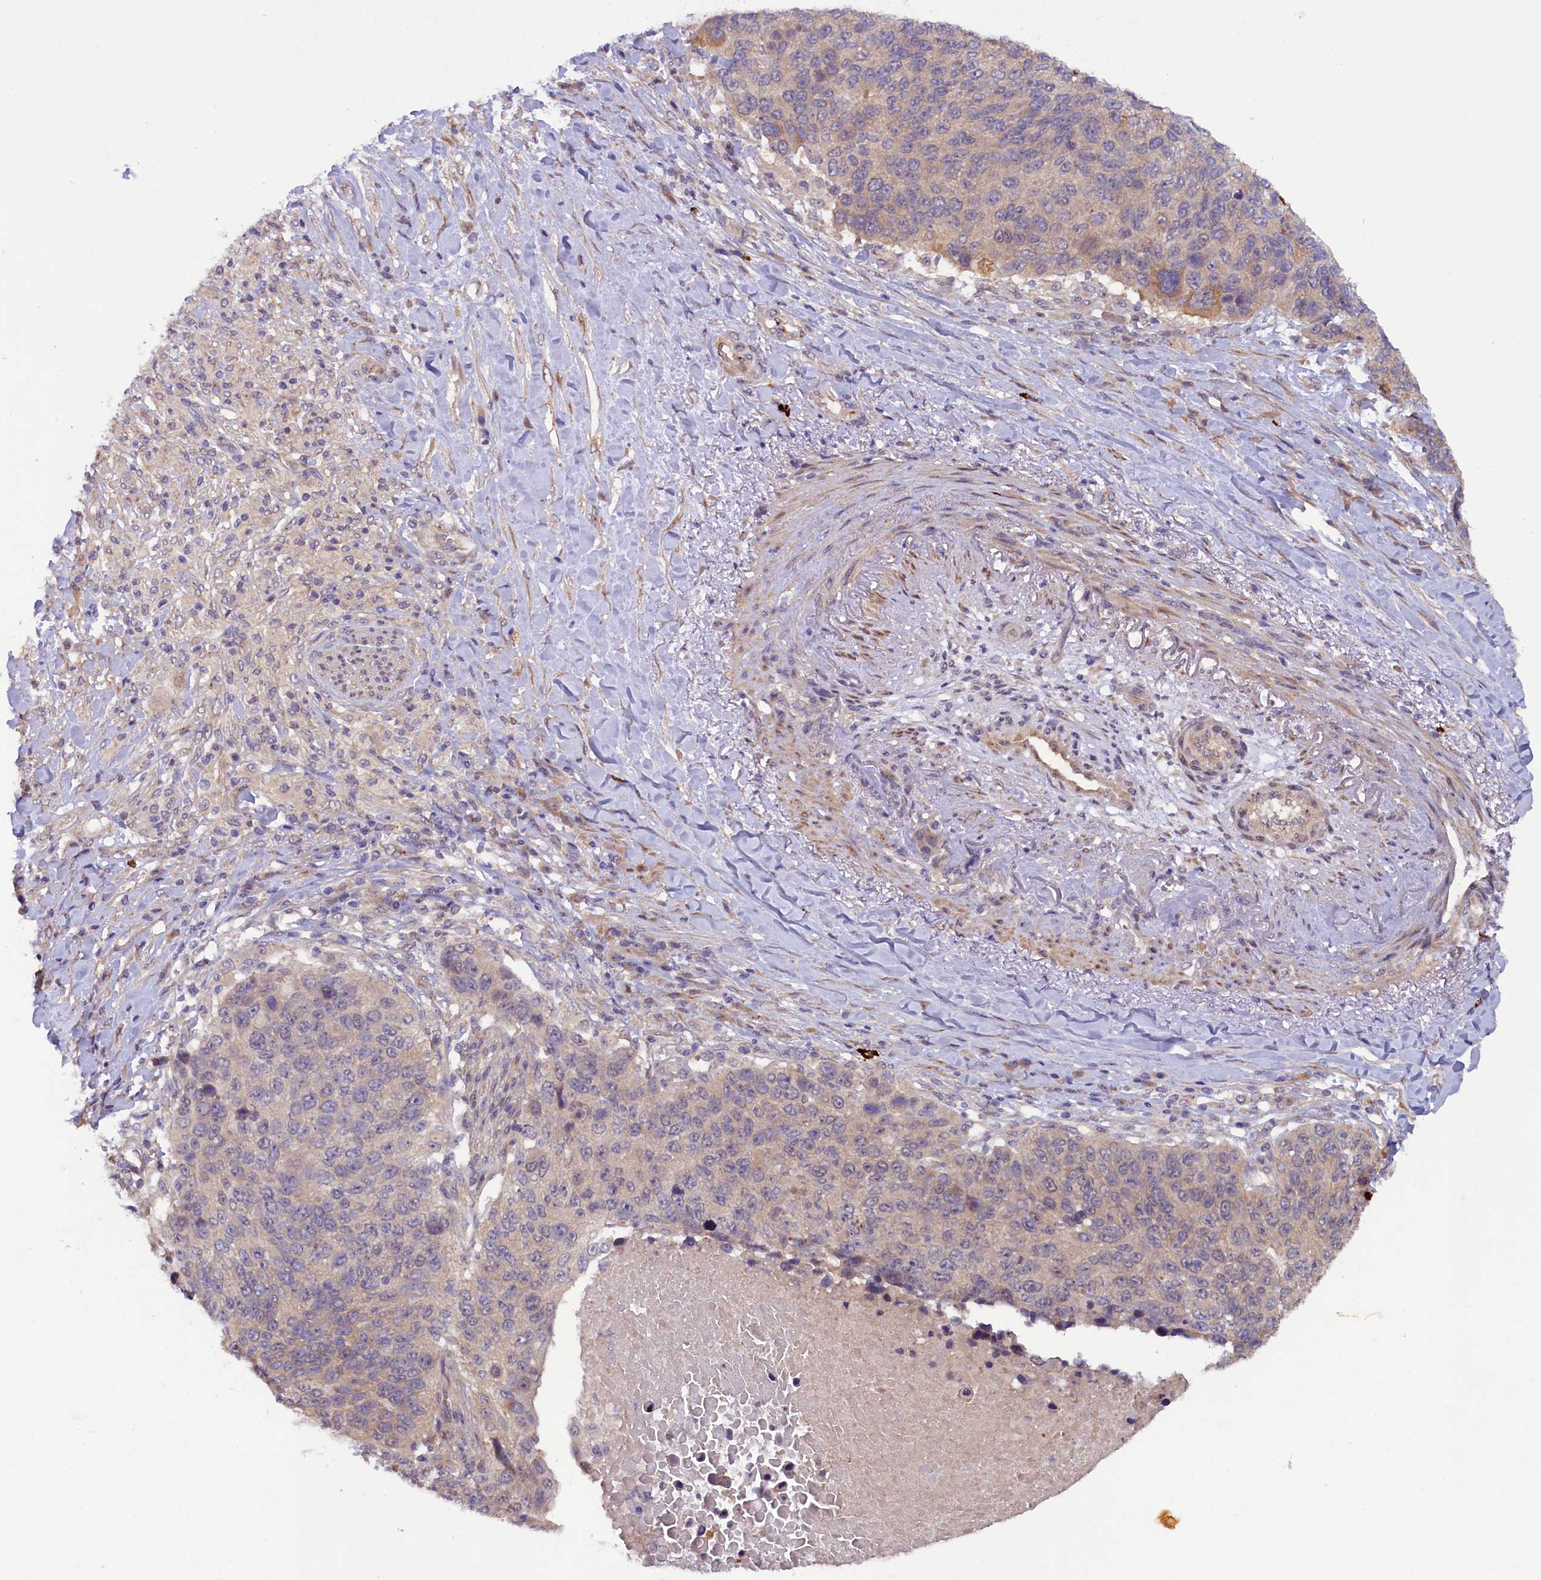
{"staining": {"intensity": "weak", "quantity": "<25%", "location": "cytoplasmic/membranous"}, "tissue": "lung cancer", "cell_type": "Tumor cells", "image_type": "cancer", "snomed": [{"axis": "morphology", "description": "Normal tissue, NOS"}, {"axis": "morphology", "description": "Squamous cell carcinoma, NOS"}, {"axis": "topography", "description": "Lymph node"}, {"axis": "topography", "description": "Lung"}], "caption": "Protein analysis of lung cancer (squamous cell carcinoma) exhibits no significant staining in tumor cells.", "gene": "CCDC9B", "patient": {"sex": "male", "age": 66}}